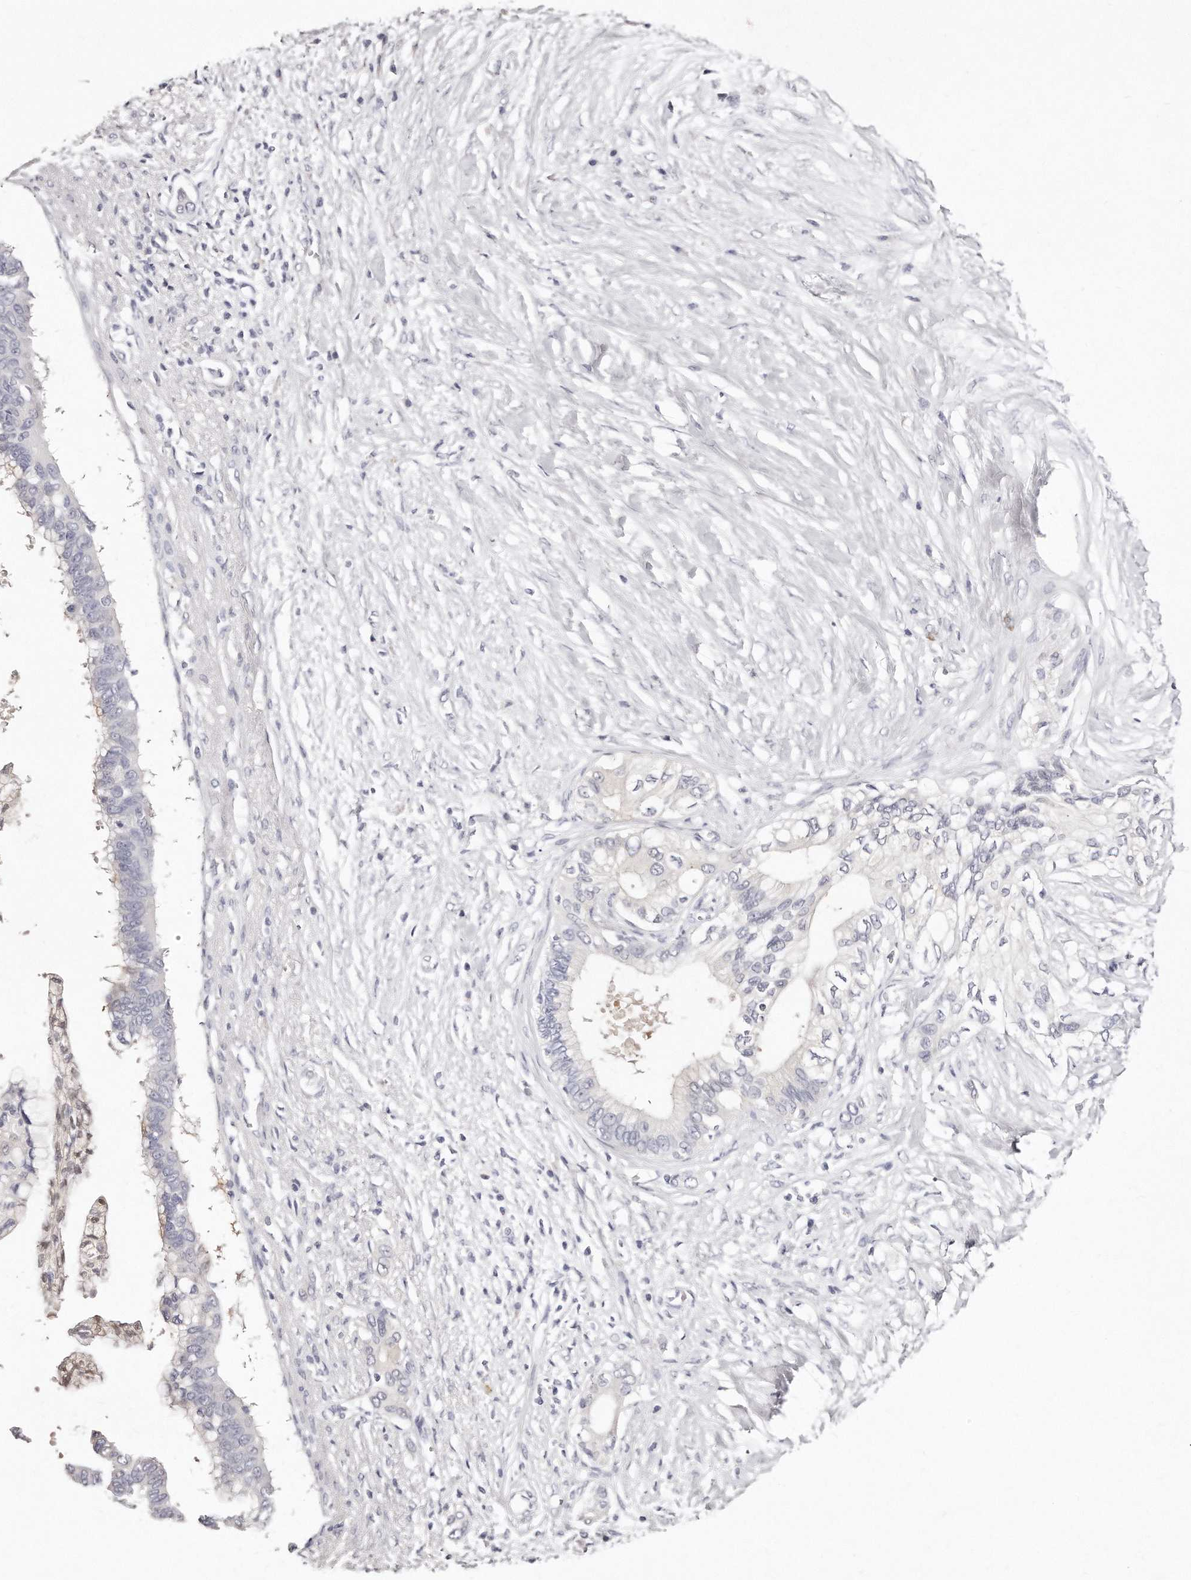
{"staining": {"intensity": "negative", "quantity": "none", "location": "none"}, "tissue": "pancreatic cancer", "cell_type": "Tumor cells", "image_type": "cancer", "snomed": [{"axis": "morphology", "description": "Normal tissue, NOS"}, {"axis": "morphology", "description": "Adenocarcinoma, NOS"}, {"axis": "topography", "description": "Pancreas"}, {"axis": "topography", "description": "Peripheral nerve tissue"}], "caption": "Tumor cells show no significant expression in pancreatic cancer (adenocarcinoma).", "gene": "GDA", "patient": {"sex": "male", "age": 59}}